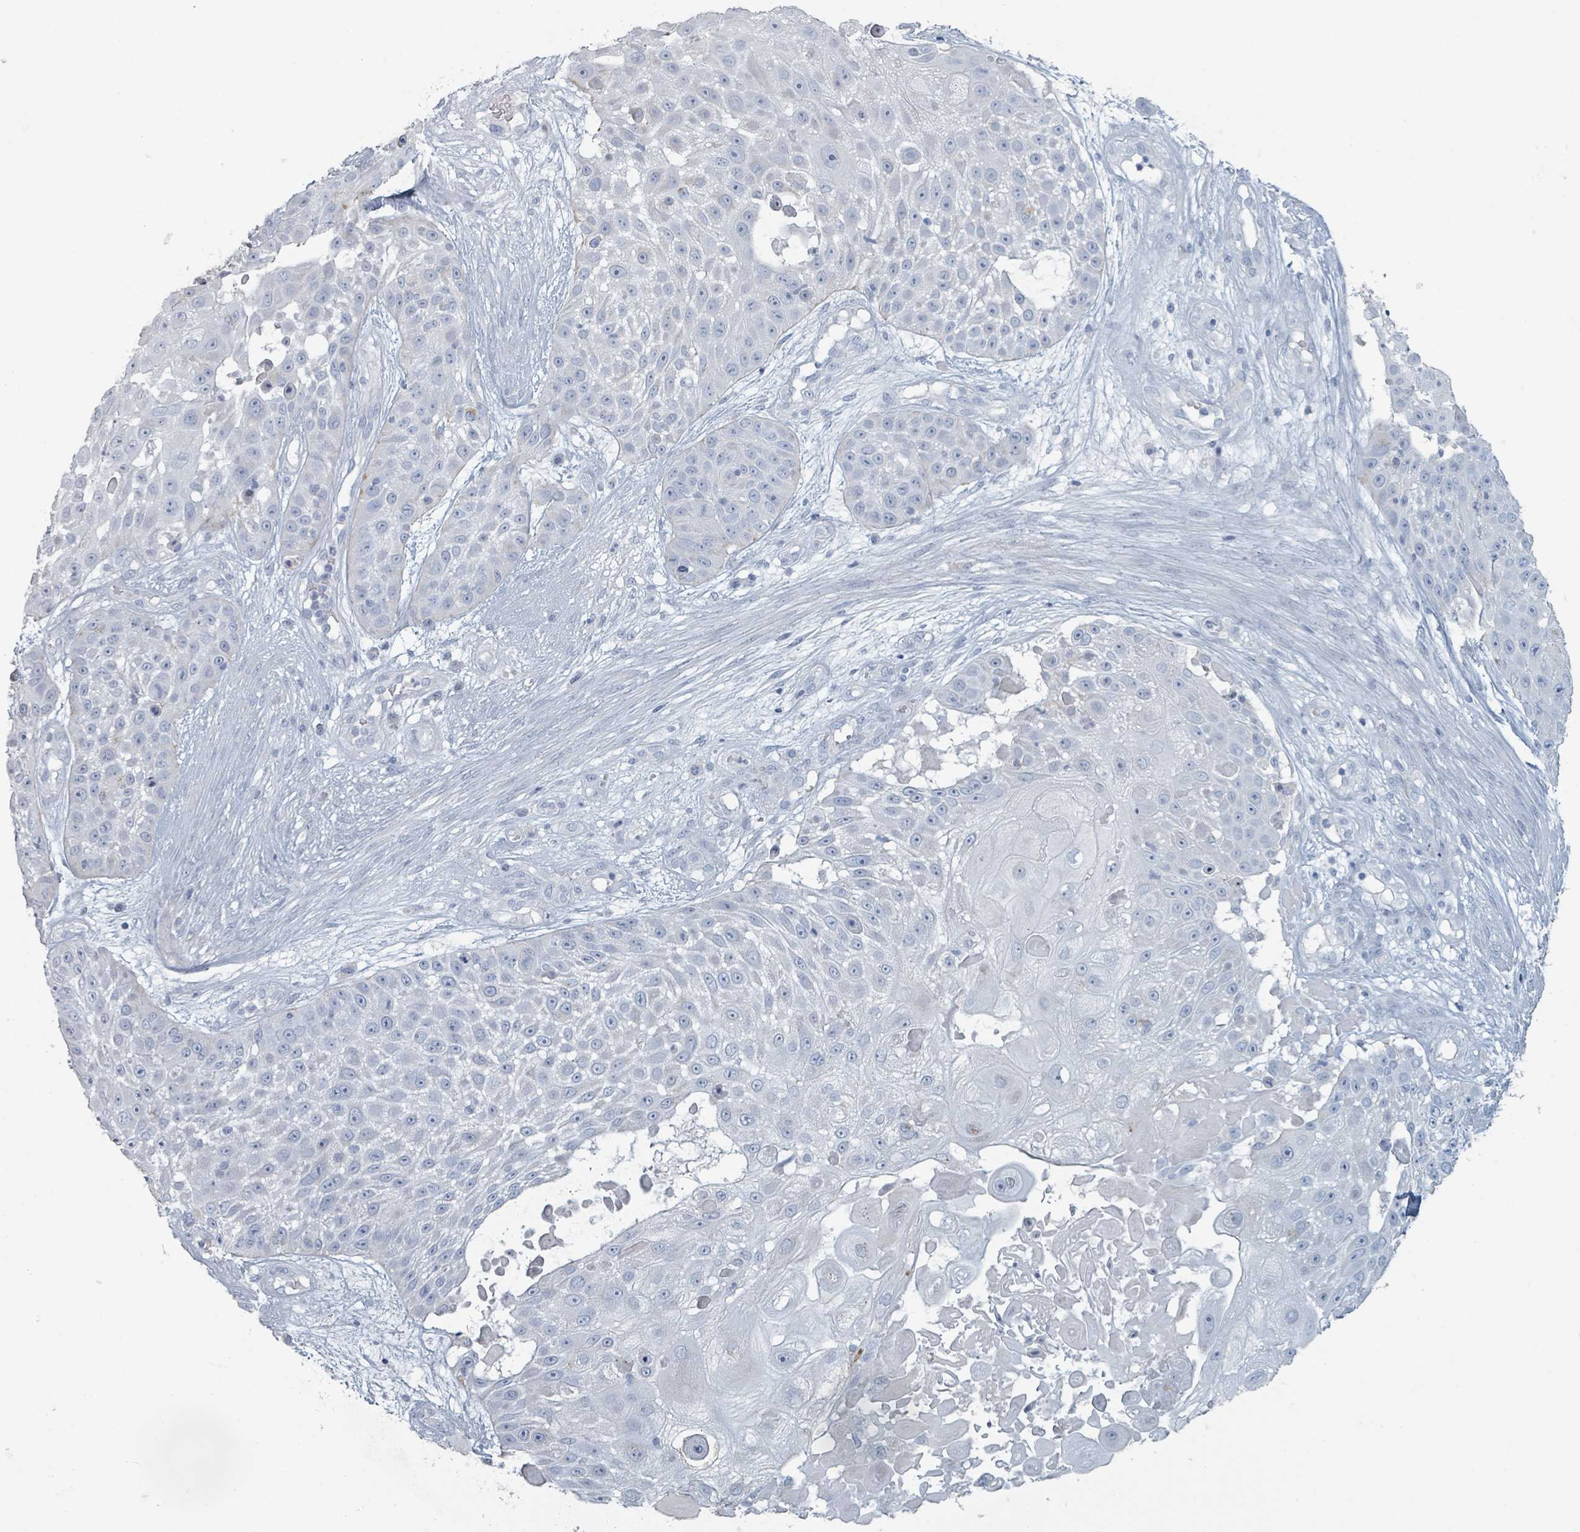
{"staining": {"intensity": "negative", "quantity": "none", "location": "none"}, "tissue": "skin cancer", "cell_type": "Tumor cells", "image_type": "cancer", "snomed": [{"axis": "morphology", "description": "Squamous cell carcinoma, NOS"}, {"axis": "topography", "description": "Skin"}], "caption": "Immunohistochemistry (IHC) of skin cancer reveals no staining in tumor cells. (Brightfield microscopy of DAB (3,3'-diaminobenzidine) immunohistochemistry at high magnification).", "gene": "HEATR5A", "patient": {"sex": "female", "age": 86}}